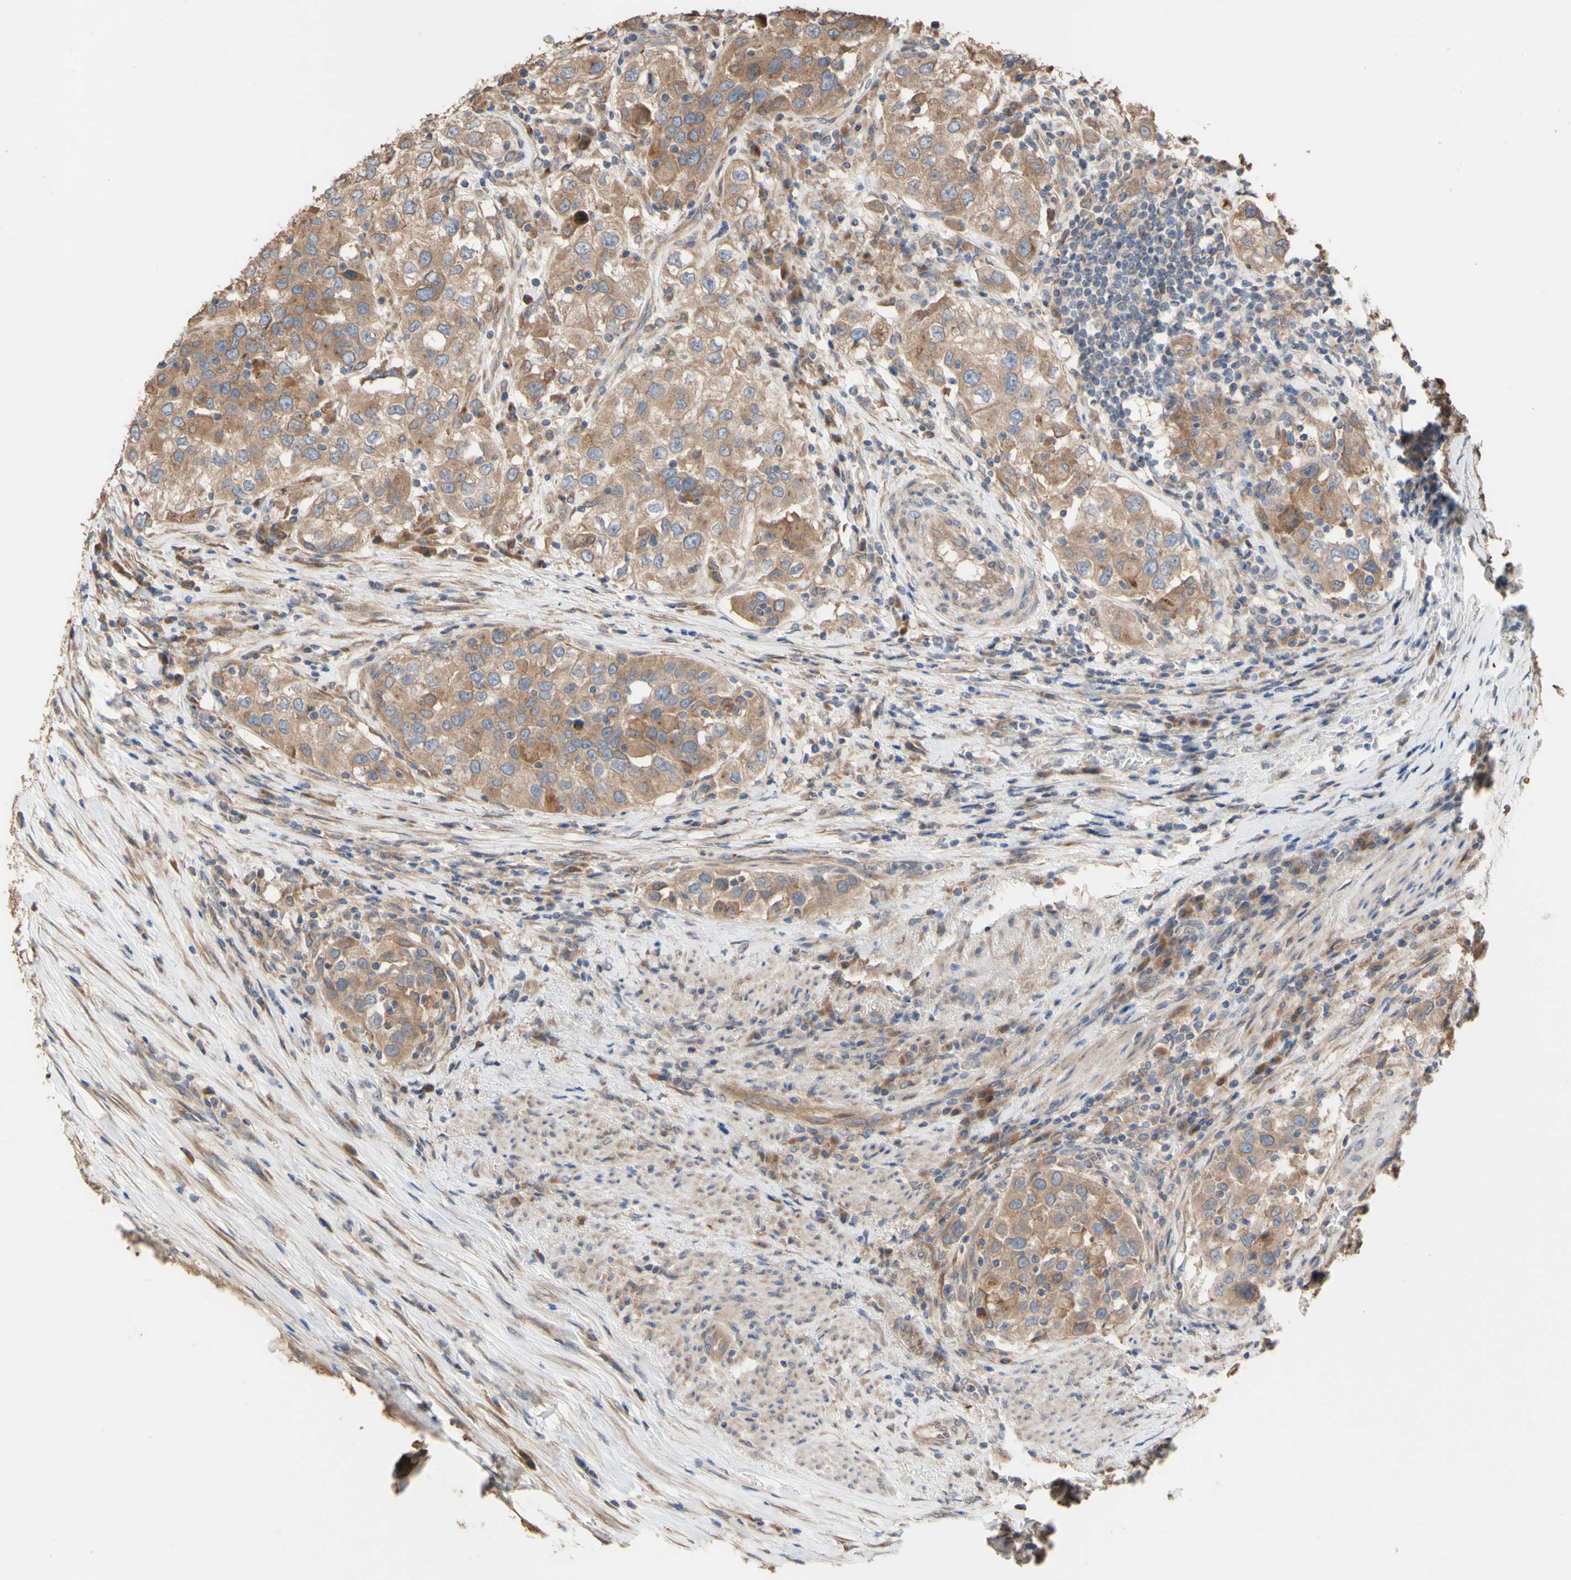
{"staining": {"intensity": "moderate", "quantity": ">75%", "location": "cytoplasmic/membranous"}, "tissue": "urothelial cancer", "cell_type": "Tumor cells", "image_type": "cancer", "snomed": [{"axis": "morphology", "description": "Urothelial carcinoma, High grade"}, {"axis": "topography", "description": "Urinary bladder"}], "caption": "The micrograph displays a brown stain indicating the presence of a protein in the cytoplasmic/membranous of tumor cells in urothelial cancer.", "gene": "NECTIN3", "patient": {"sex": "female", "age": 80}}